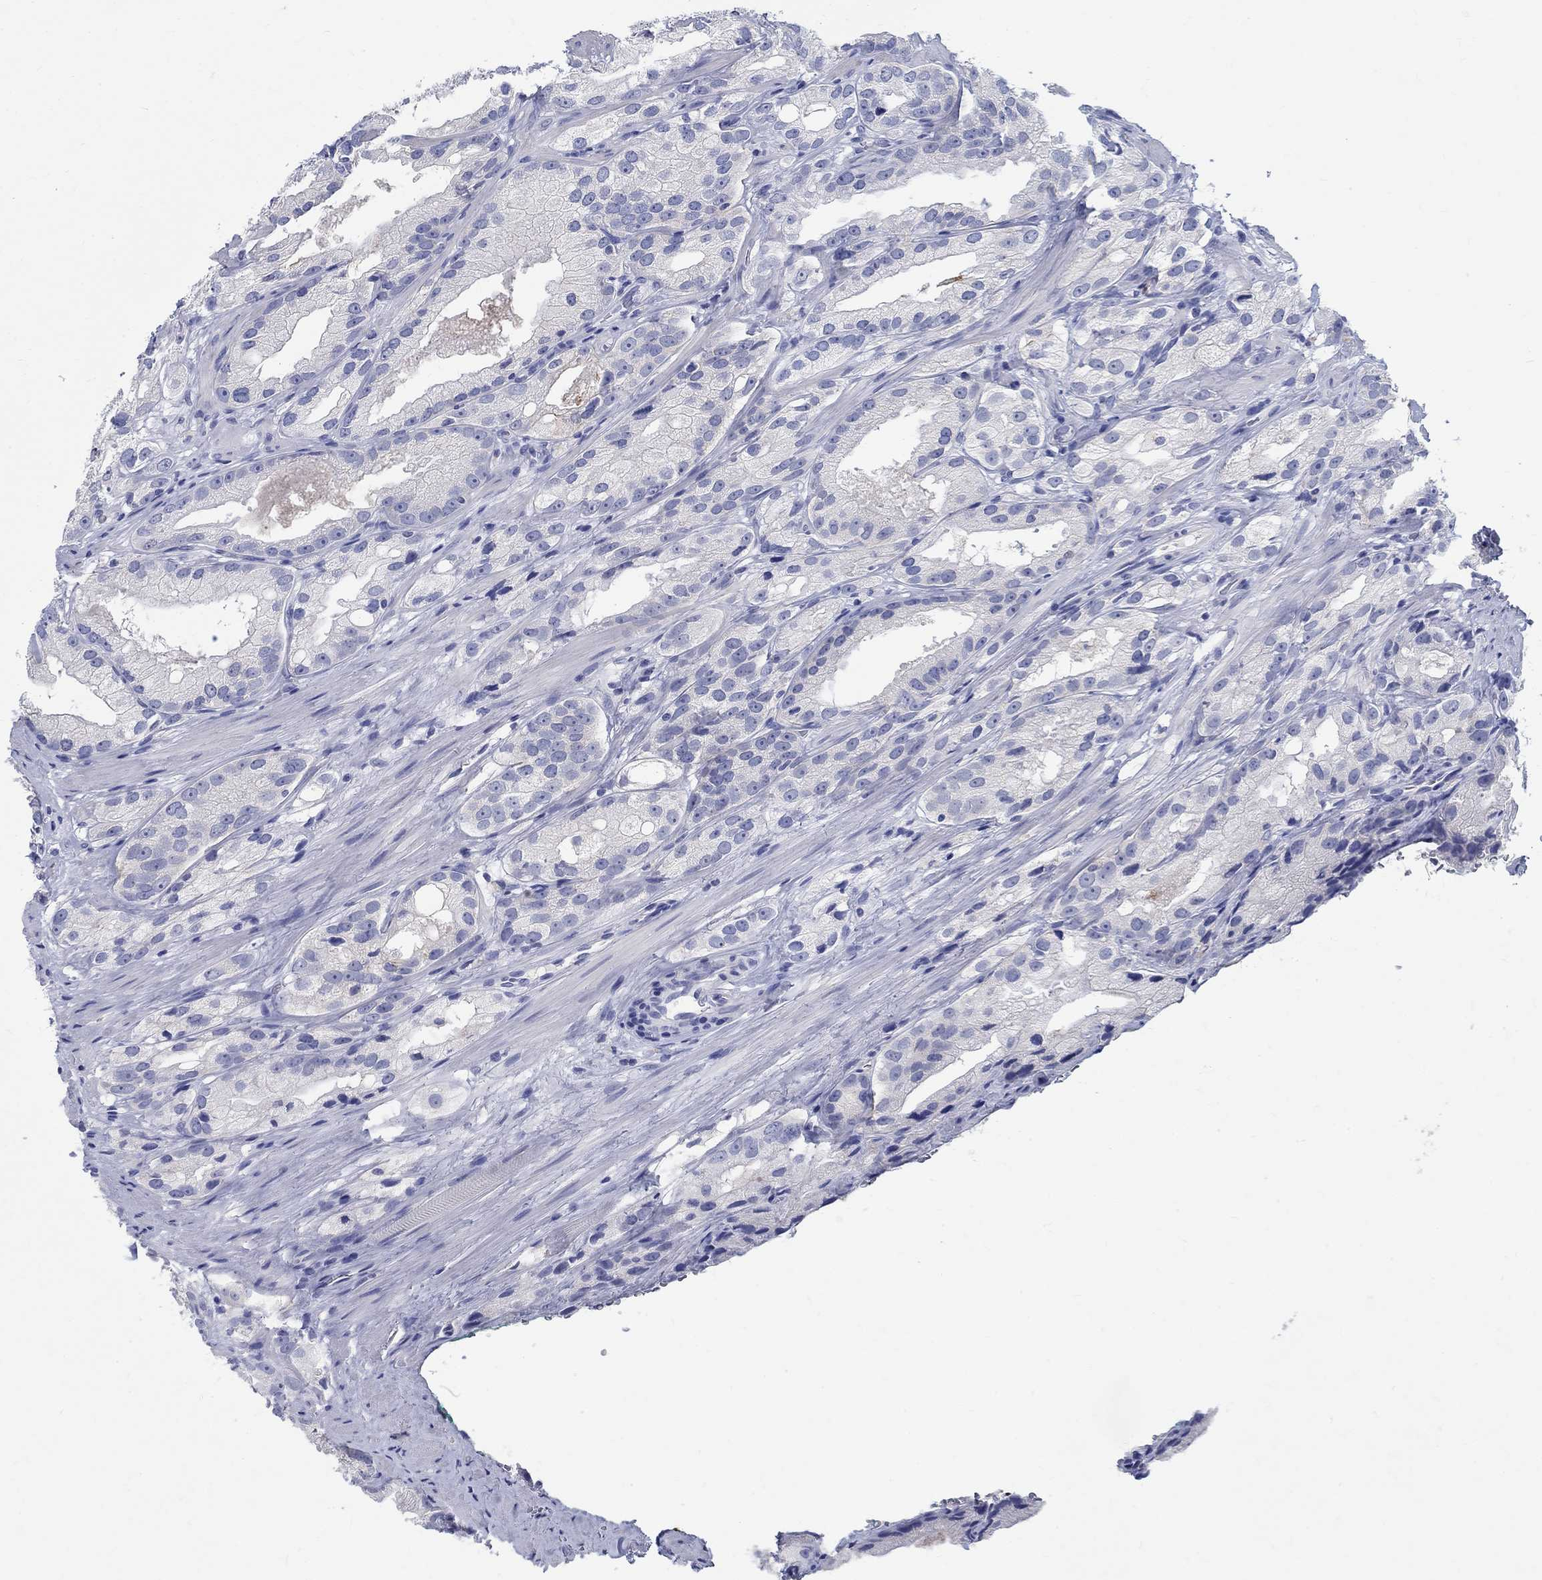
{"staining": {"intensity": "negative", "quantity": "none", "location": "none"}, "tissue": "prostate cancer", "cell_type": "Tumor cells", "image_type": "cancer", "snomed": [{"axis": "morphology", "description": "Adenocarcinoma, High grade"}, {"axis": "topography", "description": "Prostate and seminal vesicle, NOS"}], "caption": "This is a micrograph of immunohistochemistry staining of prostate cancer, which shows no positivity in tumor cells.", "gene": "SOX2", "patient": {"sex": "male", "age": 62}}